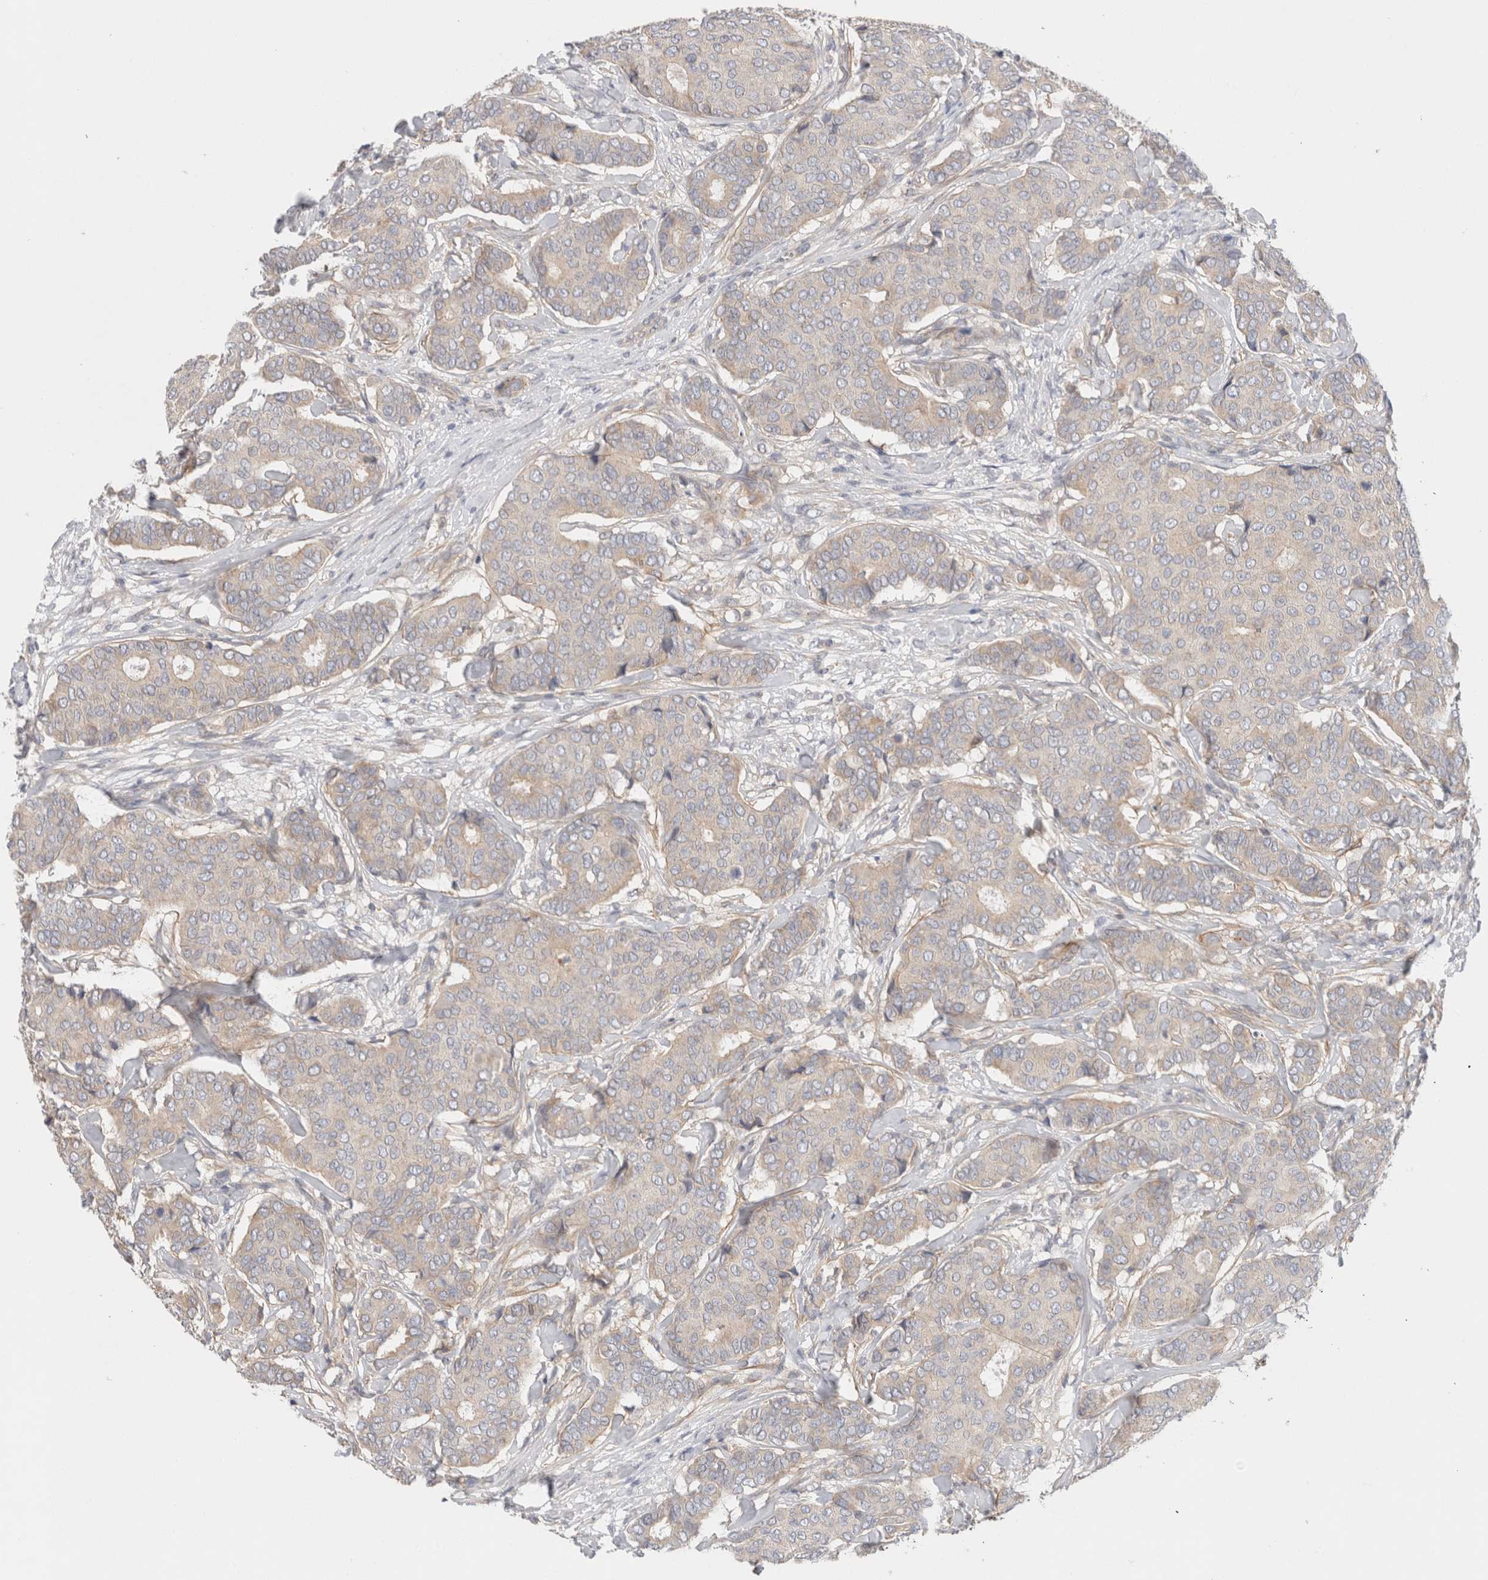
{"staining": {"intensity": "negative", "quantity": "none", "location": "none"}, "tissue": "breast cancer", "cell_type": "Tumor cells", "image_type": "cancer", "snomed": [{"axis": "morphology", "description": "Duct carcinoma"}, {"axis": "topography", "description": "Breast"}], "caption": "Immunohistochemical staining of breast cancer exhibits no significant positivity in tumor cells.", "gene": "SGK3", "patient": {"sex": "female", "age": 75}}